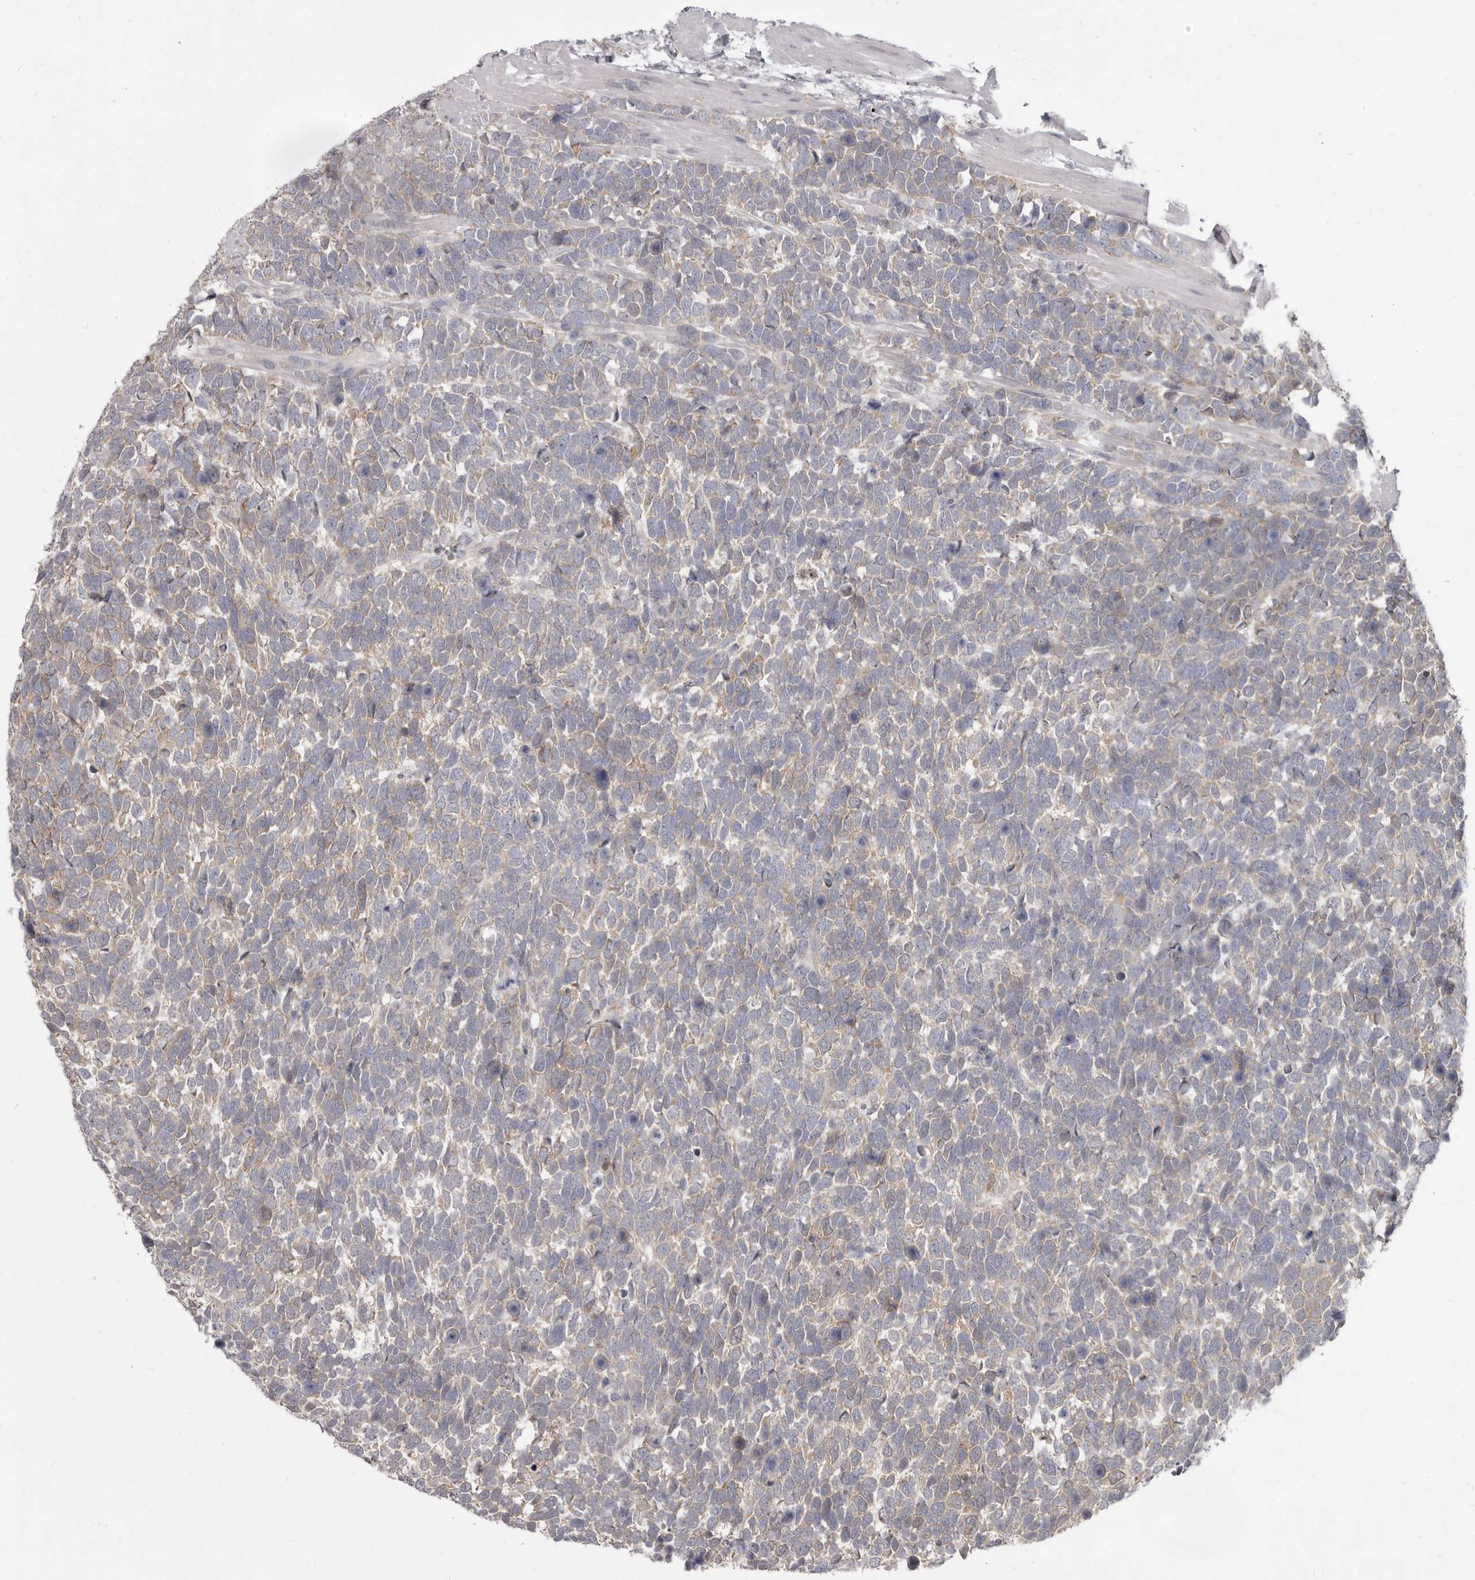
{"staining": {"intensity": "moderate", "quantity": "25%-75%", "location": "cytoplasmic/membranous"}, "tissue": "urothelial cancer", "cell_type": "Tumor cells", "image_type": "cancer", "snomed": [{"axis": "morphology", "description": "Urothelial carcinoma, High grade"}, {"axis": "topography", "description": "Urinary bladder"}], "caption": "Human high-grade urothelial carcinoma stained for a protein (brown) demonstrates moderate cytoplasmic/membranous positive staining in approximately 25%-75% of tumor cells.", "gene": "GSK3B", "patient": {"sex": "female", "age": 82}}